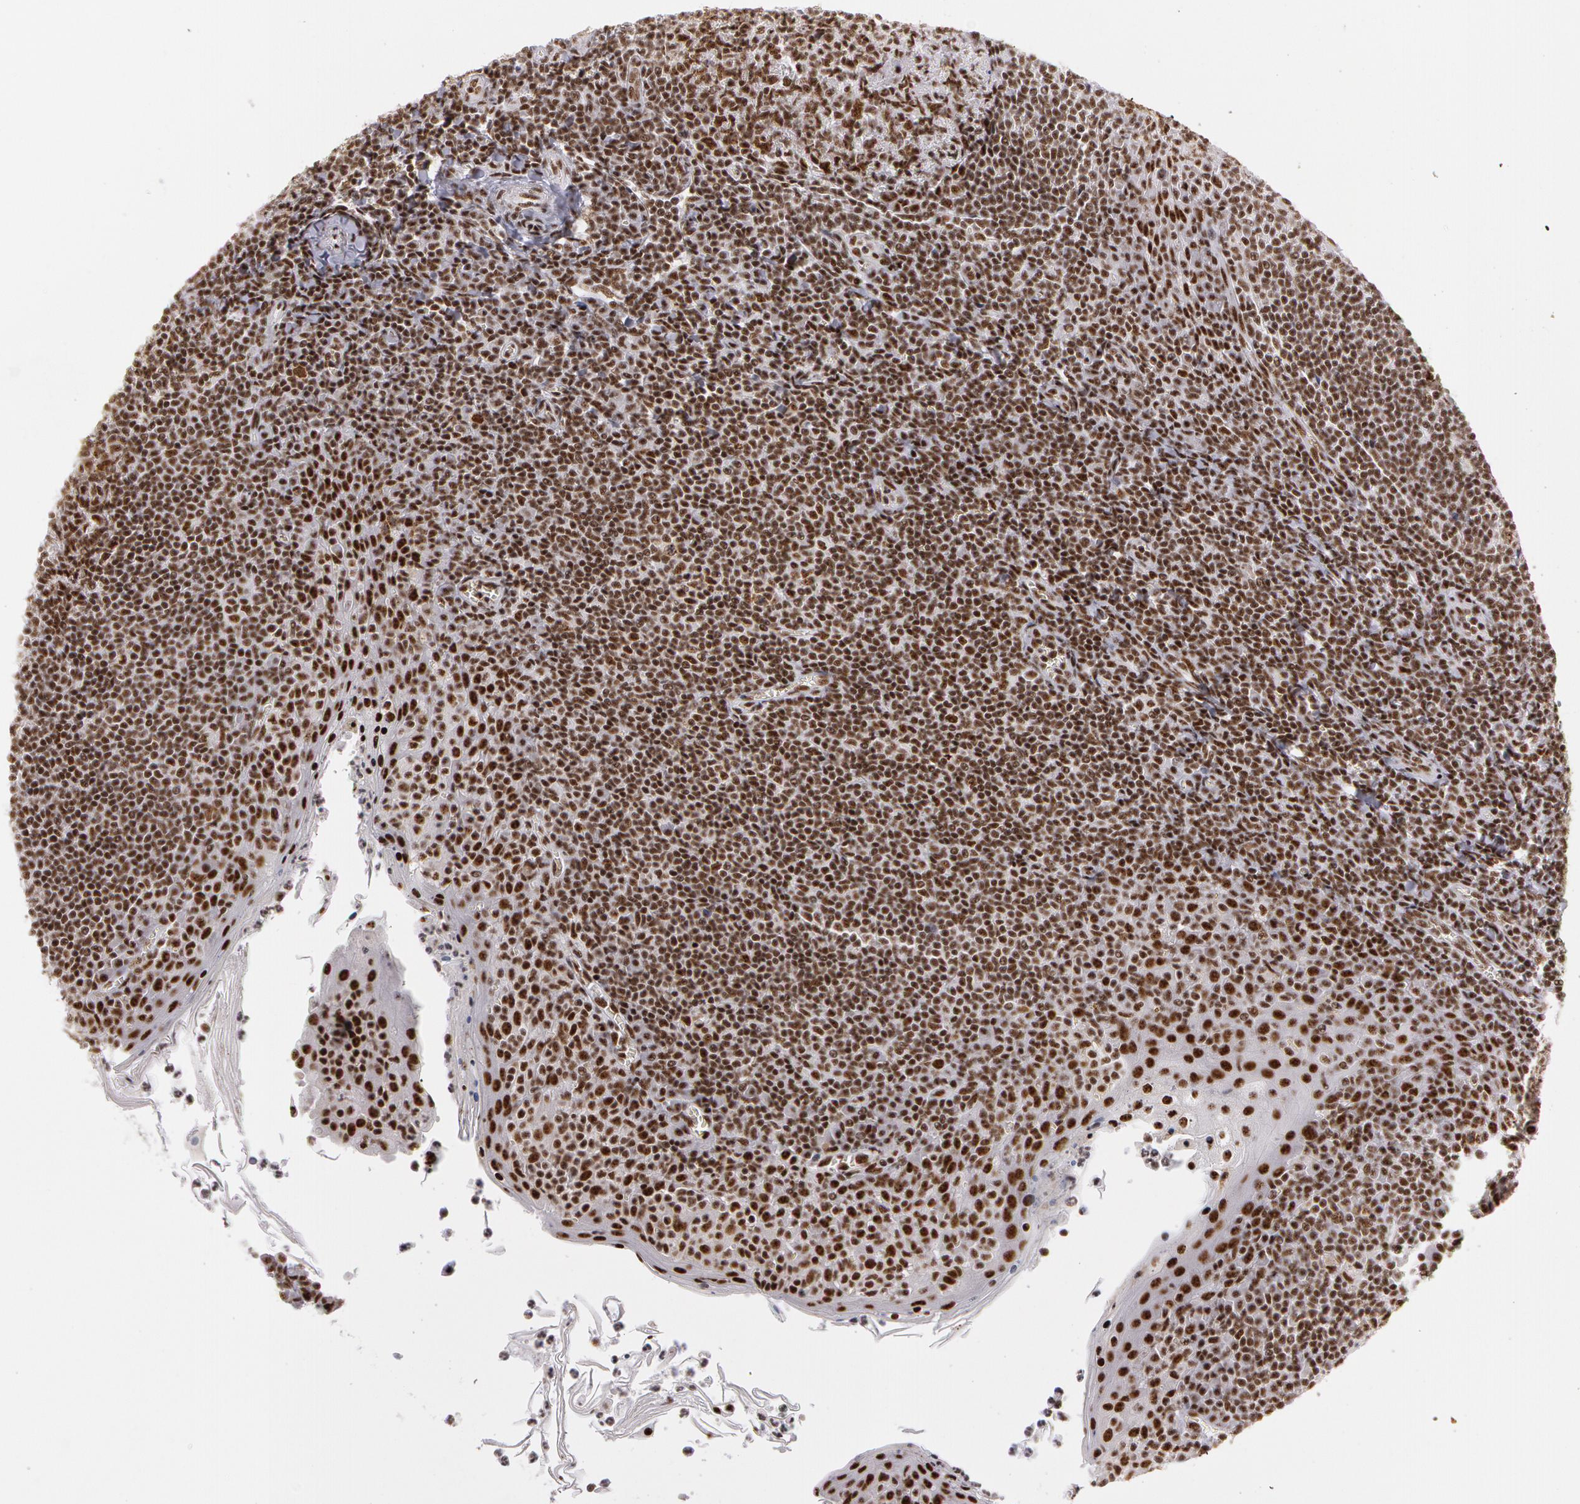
{"staining": {"intensity": "strong", "quantity": ">75%", "location": "nuclear"}, "tissue": "tonsil", "cell_type": "Germinal center cells", "image_type": "normal", "snomed": [{"axis": "morphology", "description": "Normal tissue, NOS"}, {"axis": "topography", "description": "Tonsil"}], "caption": "Brown immunohistochemical staining in normal human tonsil demonstrates strong nuclear expression in approximately >75% of germinal center cells.", "gene": "PNN", "patient": {"sex": "male", "age": 31}}